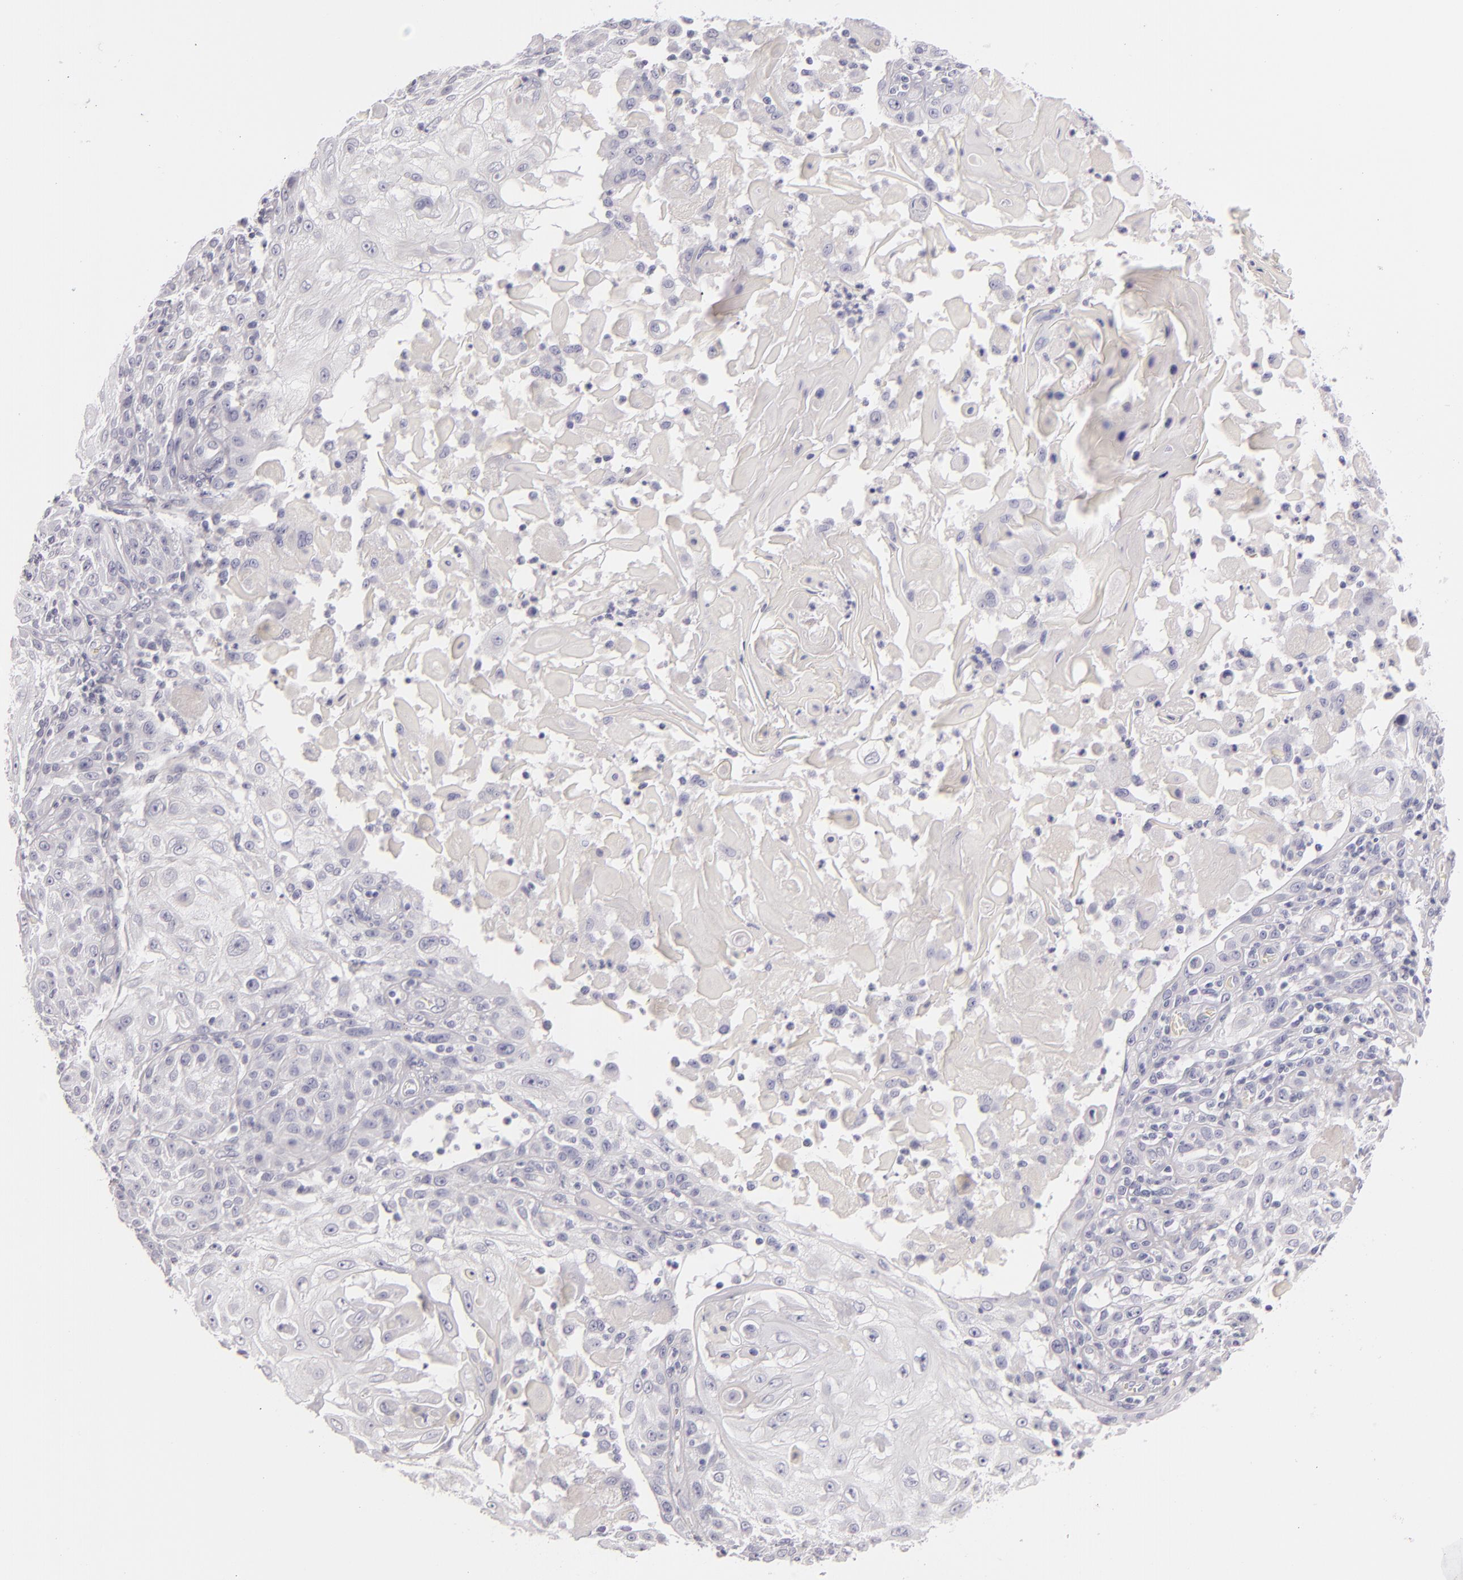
{"staining": {"intensity": "negative", "quantity": "none", "location": "none"}, "tissue": "skin cancer", "cell_type": "Tumor cells", "image_type": "cancer", "snomed": [{"axis": "morphology", "description": "Squamous cell carcinoma, NOS"}, {"axis": "topography", "description": "Skin"}], "caption": "A high-resolution image shows immunohistochemistry (IHC) staining of skin cancer (squamous cell carcinoma), which displays no significant expression in tumor cells. (DAB immunohistochemistry with hematoxylin counter stain).", "gene": "FABP1", "patient": {"sex": "female", "age": 89}}